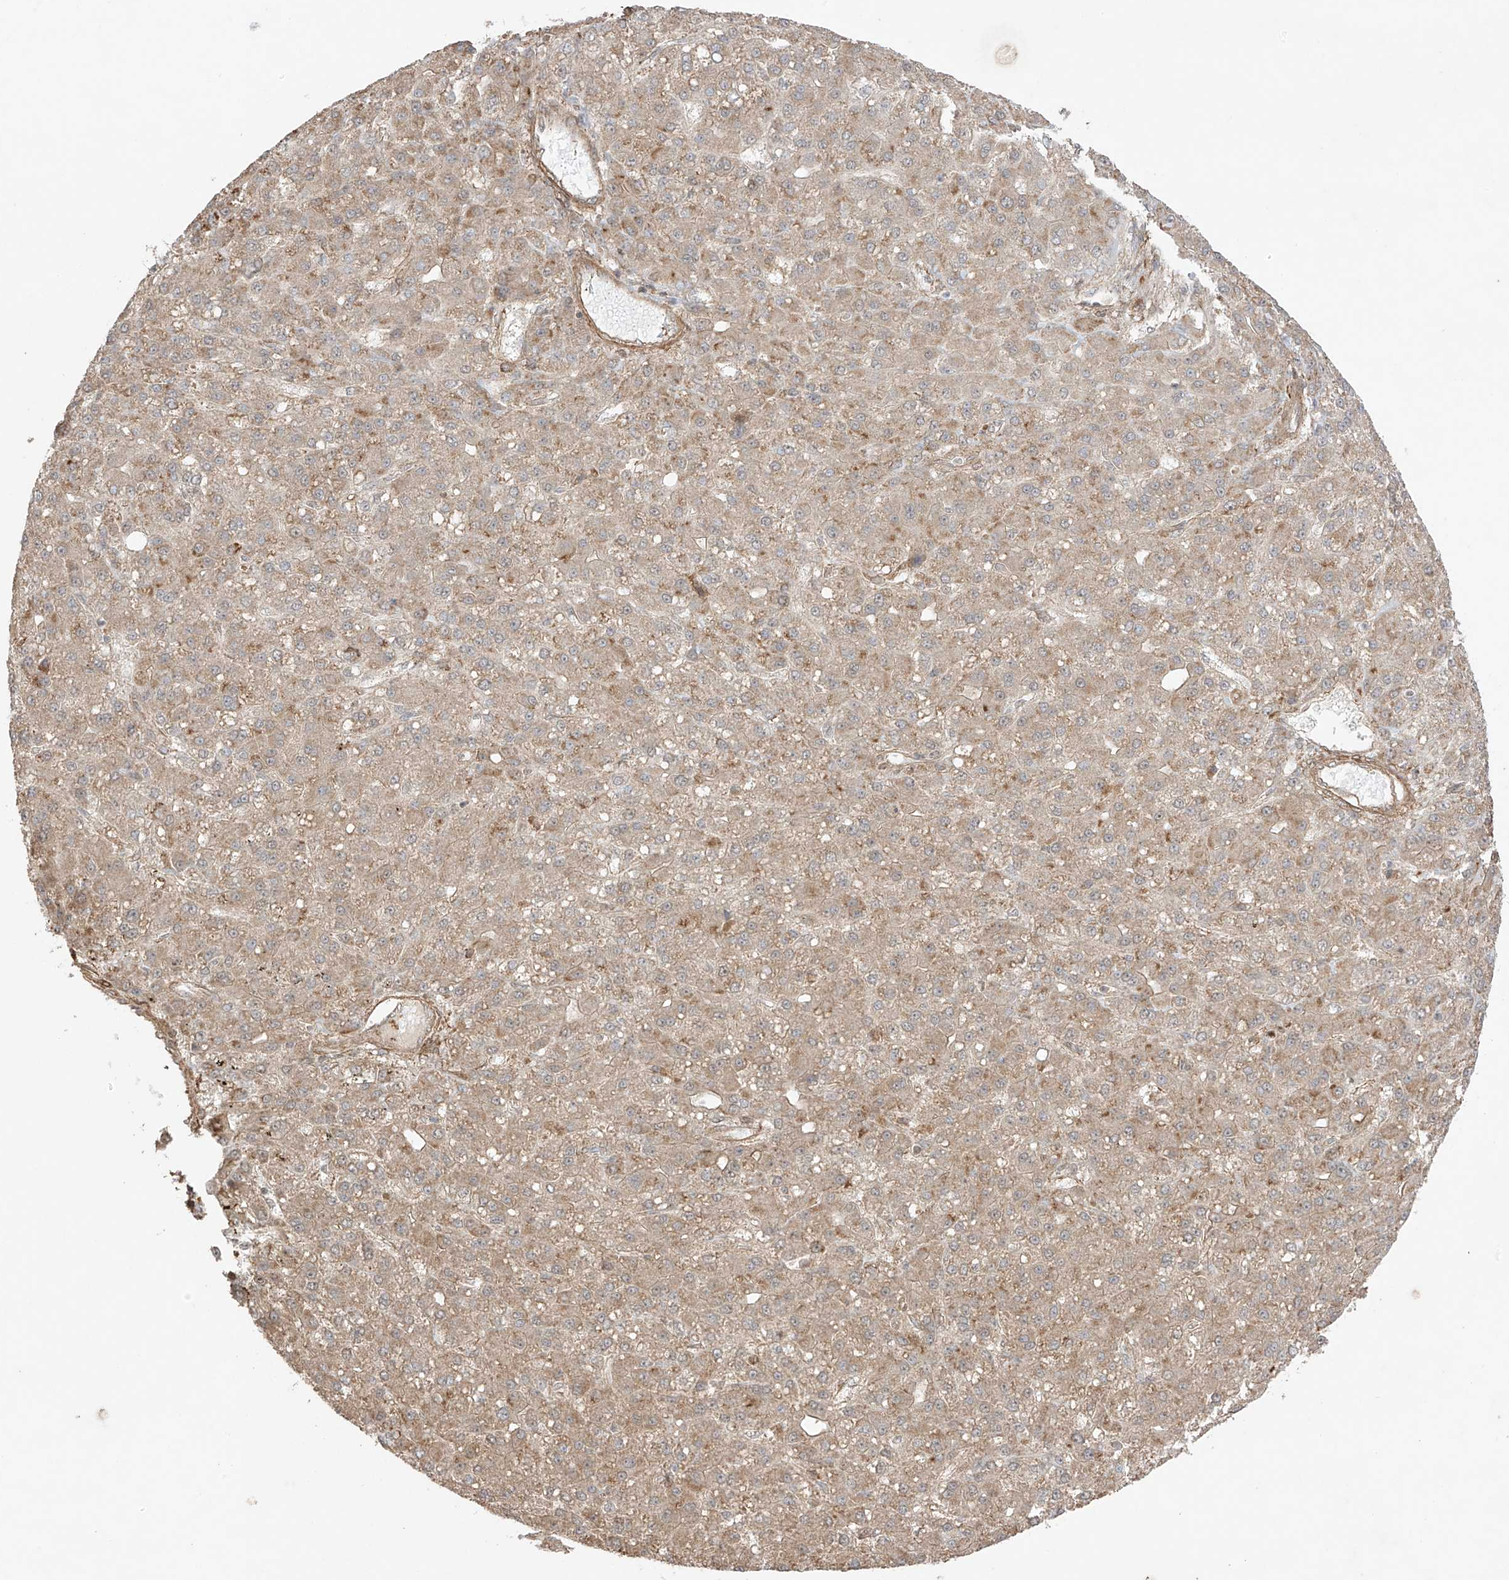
{"staining": {"intensity": "weak", "quantity": ">75%", "location": "cytoplasmic/membranous"}, "tissue": "liver cancer", "cell_type": "Tumor cells", "image_type": "cancer", "snomed": [{"axis": "morphology", "description": "Carcinoma, Hepatocellular, NOS"}, {"axis": "topography", "description": "Liver"}], "caption": "Brown immunohistochemical staining in human liver cancer (hepatocellular carcinoma) demonstrates weak cytoplasmic/membranous expression in about >75% of tumor cells.", "gene": "ABCD1", "patient": {"sex": "male", "age": 67}}